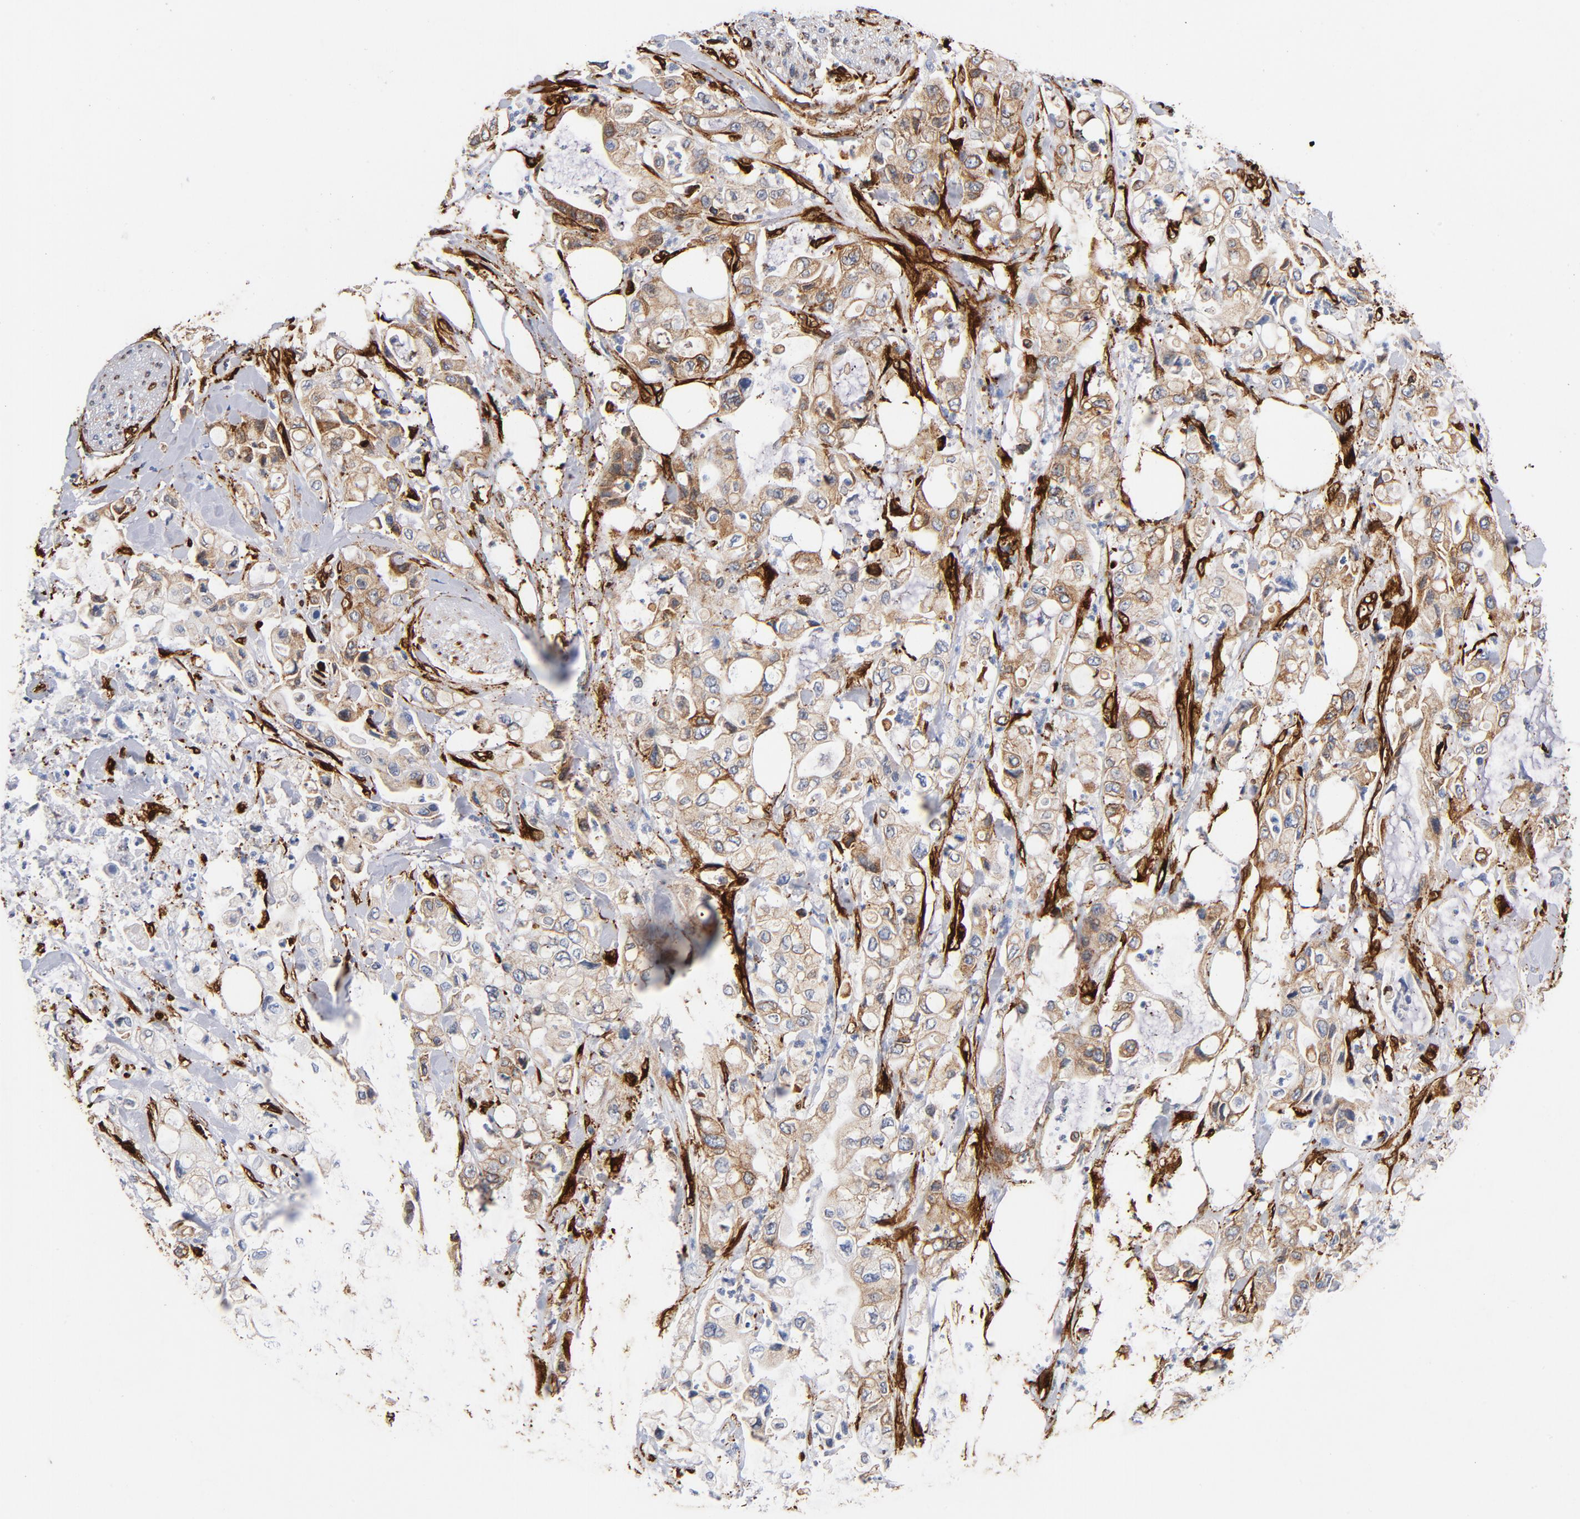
{"staining": {"intensity": "moderate", "quantity": ">75%", "location": "cytoplasmic/membranous"}, "tissue": "pancreatic cancer", "cell_type": "Tumor cells", "image_type": "cancer", "snomed": [{"axis": "morphology", "description": "Adenocarcinoma, NOS"}, {"axis": "topography", "description": "Pancreas"}], "caption": "This photomicrograph exhibits IHC staining of pancreatic cancer, with medium moderate cytoplasmic/membranous expression in about >75% of tumor cells.", "gene": "SERPINH1", "patient": {"sex": "male", "age": 70}}